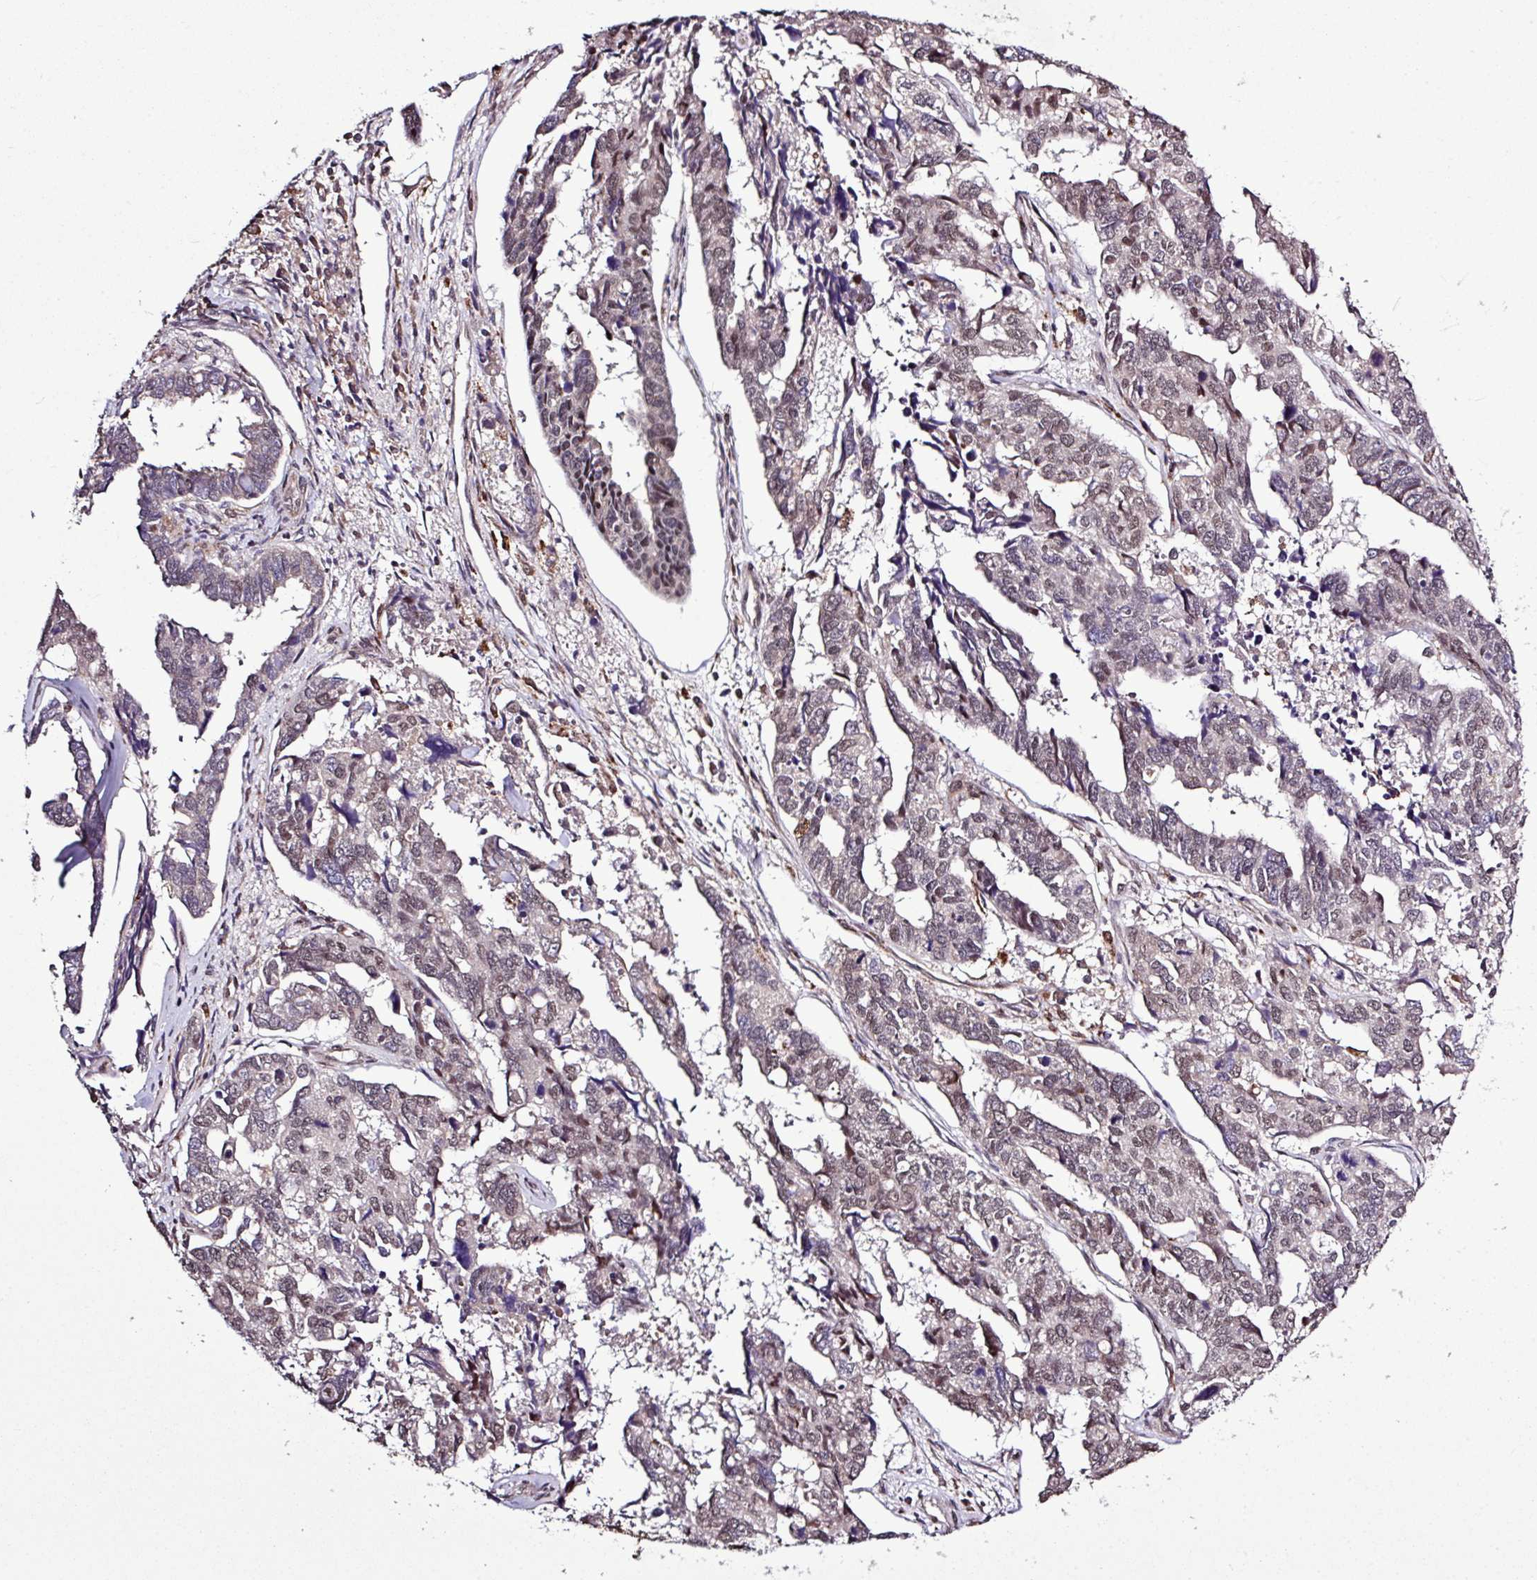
{"staining": {"intensity": "moderate", "quantity": ">75%", "location": "nuclear"}, "tissue": "endometrial cancer", "cell_type": "Tumor cells", "image_type": "cancer", "snomed": [{"axis": "morphology", "description": "Adenocarcinoma, NOS"}, {"axis": "topography", "description": "Endometrium"}], "caption": "Endometrial adenocarcinoma was stained to show a protein in brown. There is medium levels of moderate nuclear positivity in about >75% of tumor cells.", "gene": "SKIC2", "patient": {"sex": "female", "age": 73}}